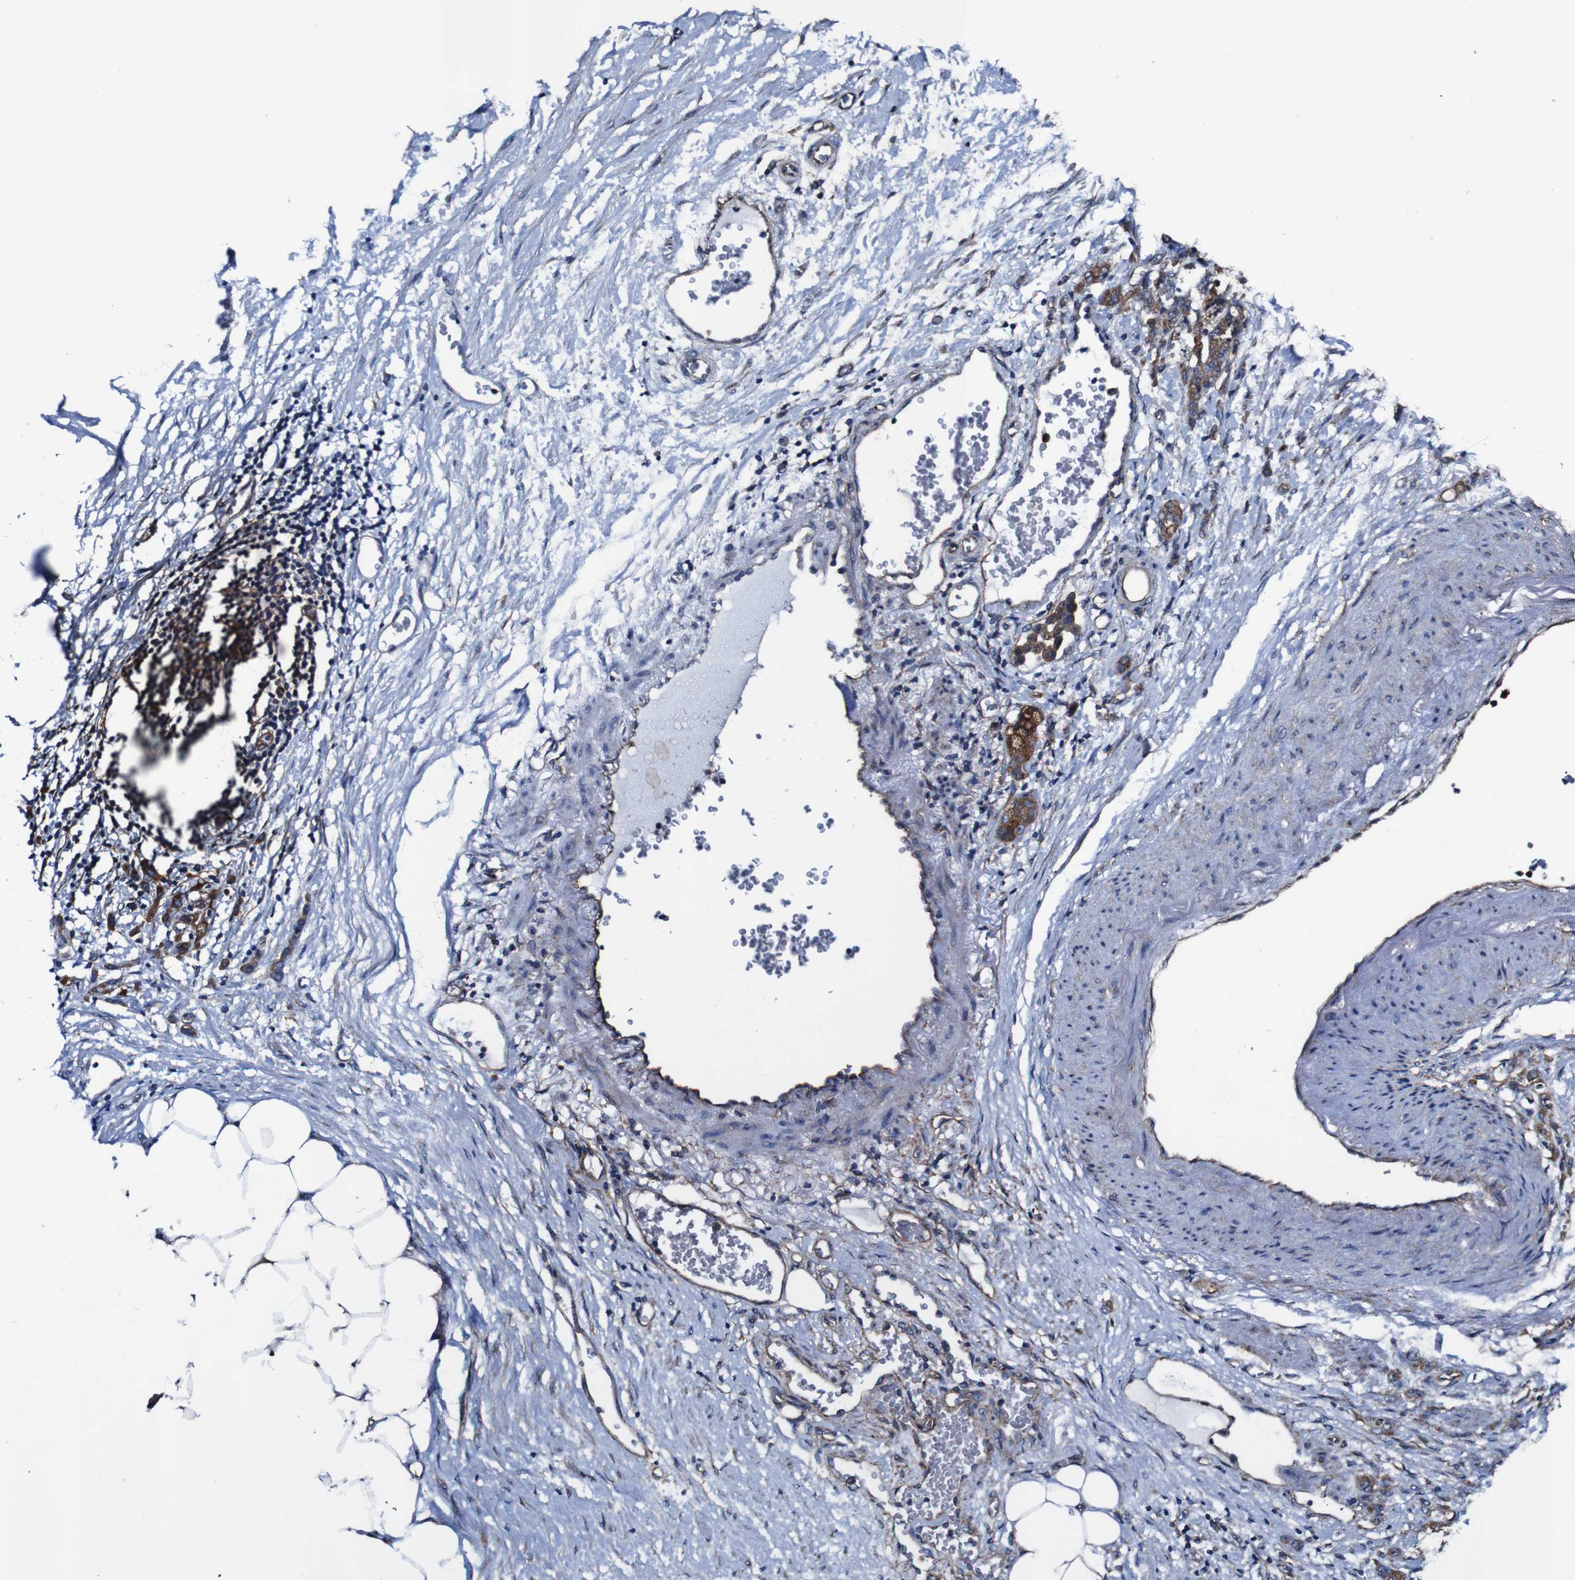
{"staining": {"intensity": "moderate", "quantity": ">75%", "location": "cytoplasmic/membranous"}, "tissue": "stomach cancer", "cell_type": "Tumor cells", "image_type": "cancer", "snomed": [{"axis": "morphology", "description": "Adenocarcinoma, NOS"}, {"axis": "topography", "description": "Stomach"}], "caption": "This photomicrograph exhibits IHC staining of human stomach cancer (adenocarcinoma), with medium moderate cytoplasmic/membranous positivity in about >75% of tumor cells.", "gene": "CSF1R", "patient": {"sex": "male", "age": 82}}